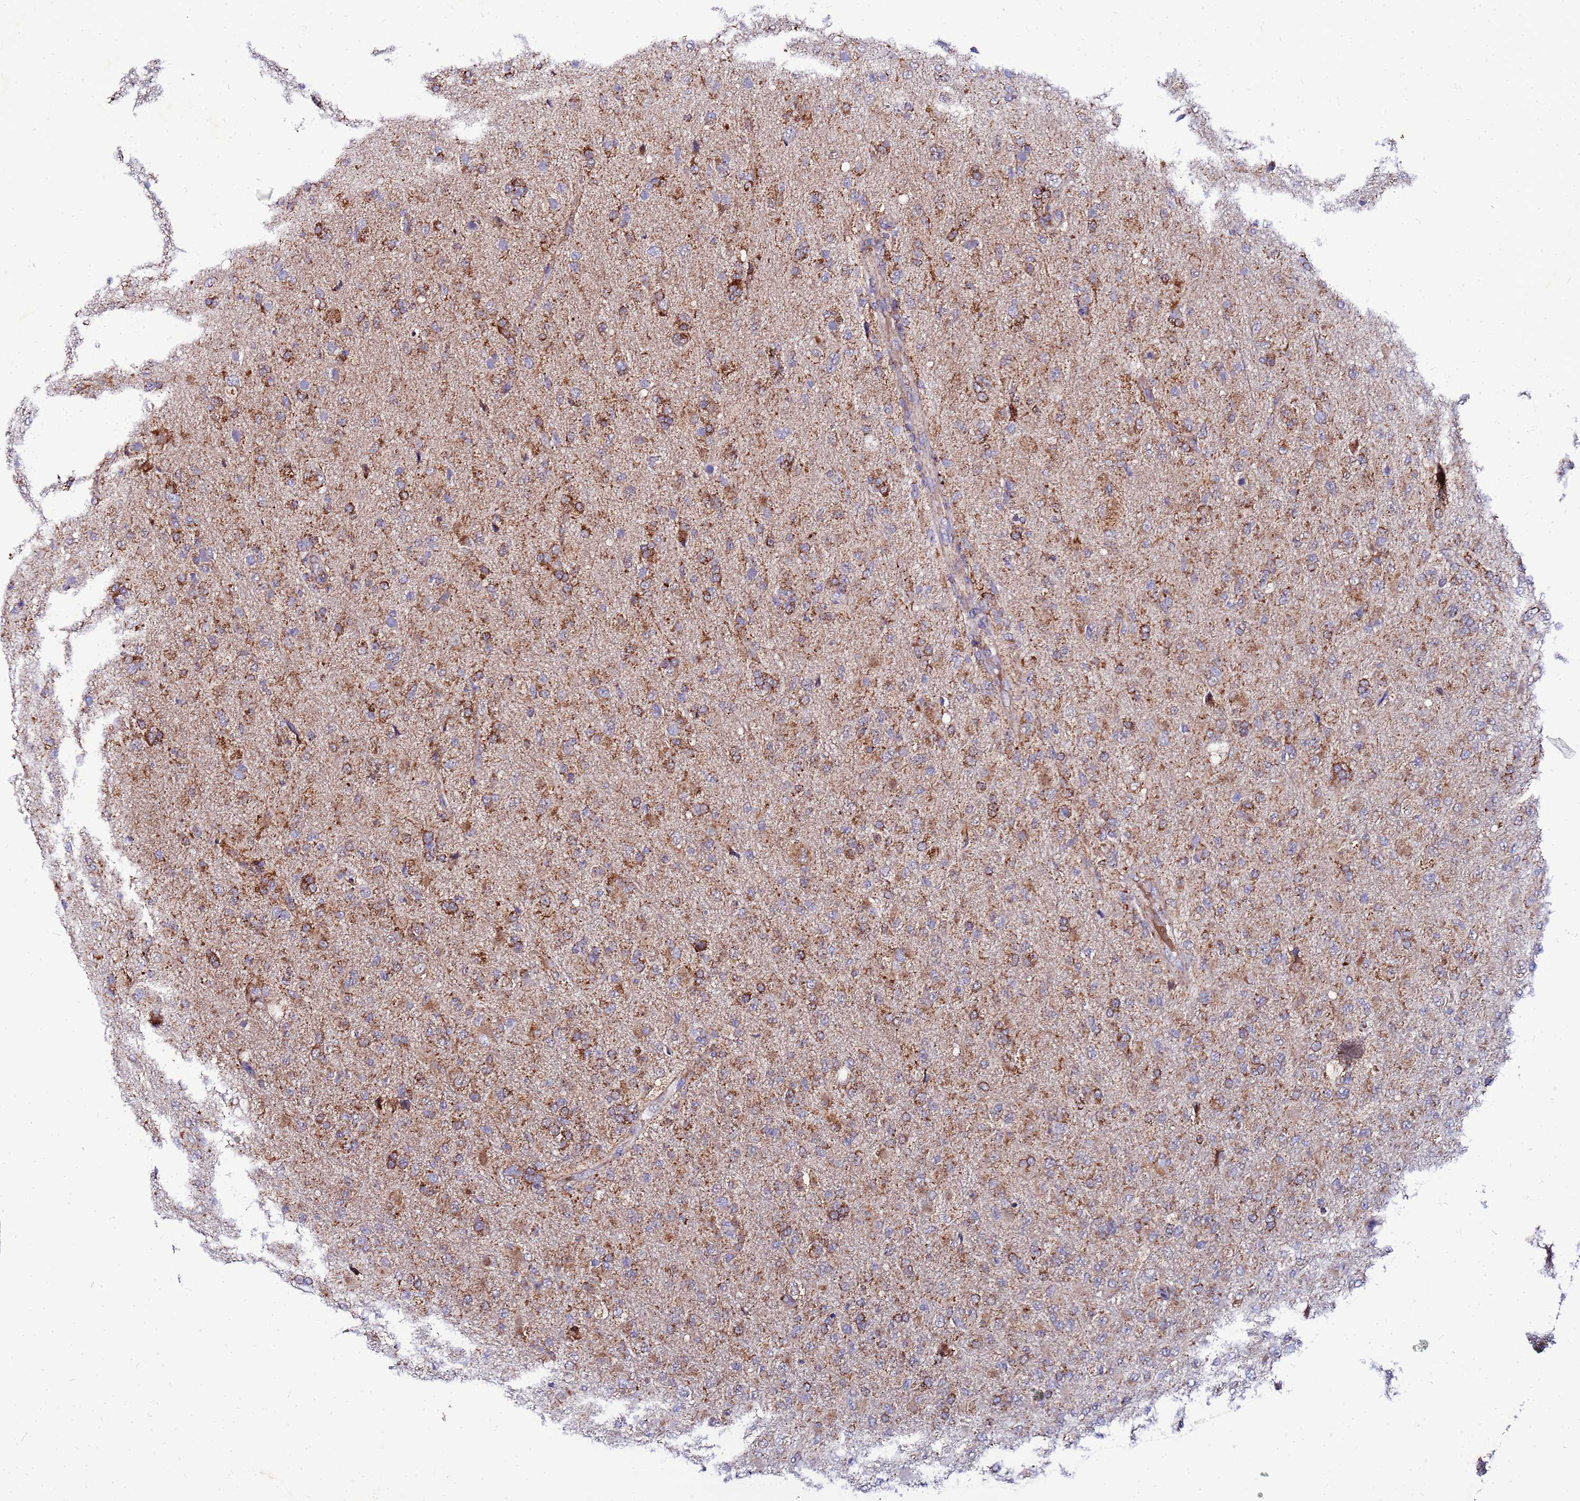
{"staining": {"intensity": "strong", "quantity": "25%-75%", "location": "cytoplasmic/membranous"}, "tissue": "glioma", "cell_type": "Tumor cells", "image_type": "cancer", "snomed": [{"axis": "morphology", "description": "Glioma, malignant, Low grade"}, {"axis": "topography", "description": "Brain"}], "caption": "The histopathology image reveals staining of glioma, revealing strong cytoplasmic/membranous protein positivity (brown color) within tumor cells. The protein is stained brown, and the nuclei are stained in blue (DAB (3,3'-diaminobenzidine) IHC with brightfield microscopy, high magnification).", "gene": "FAHD2A", "patient": {"sex": "male", "age": 65}}